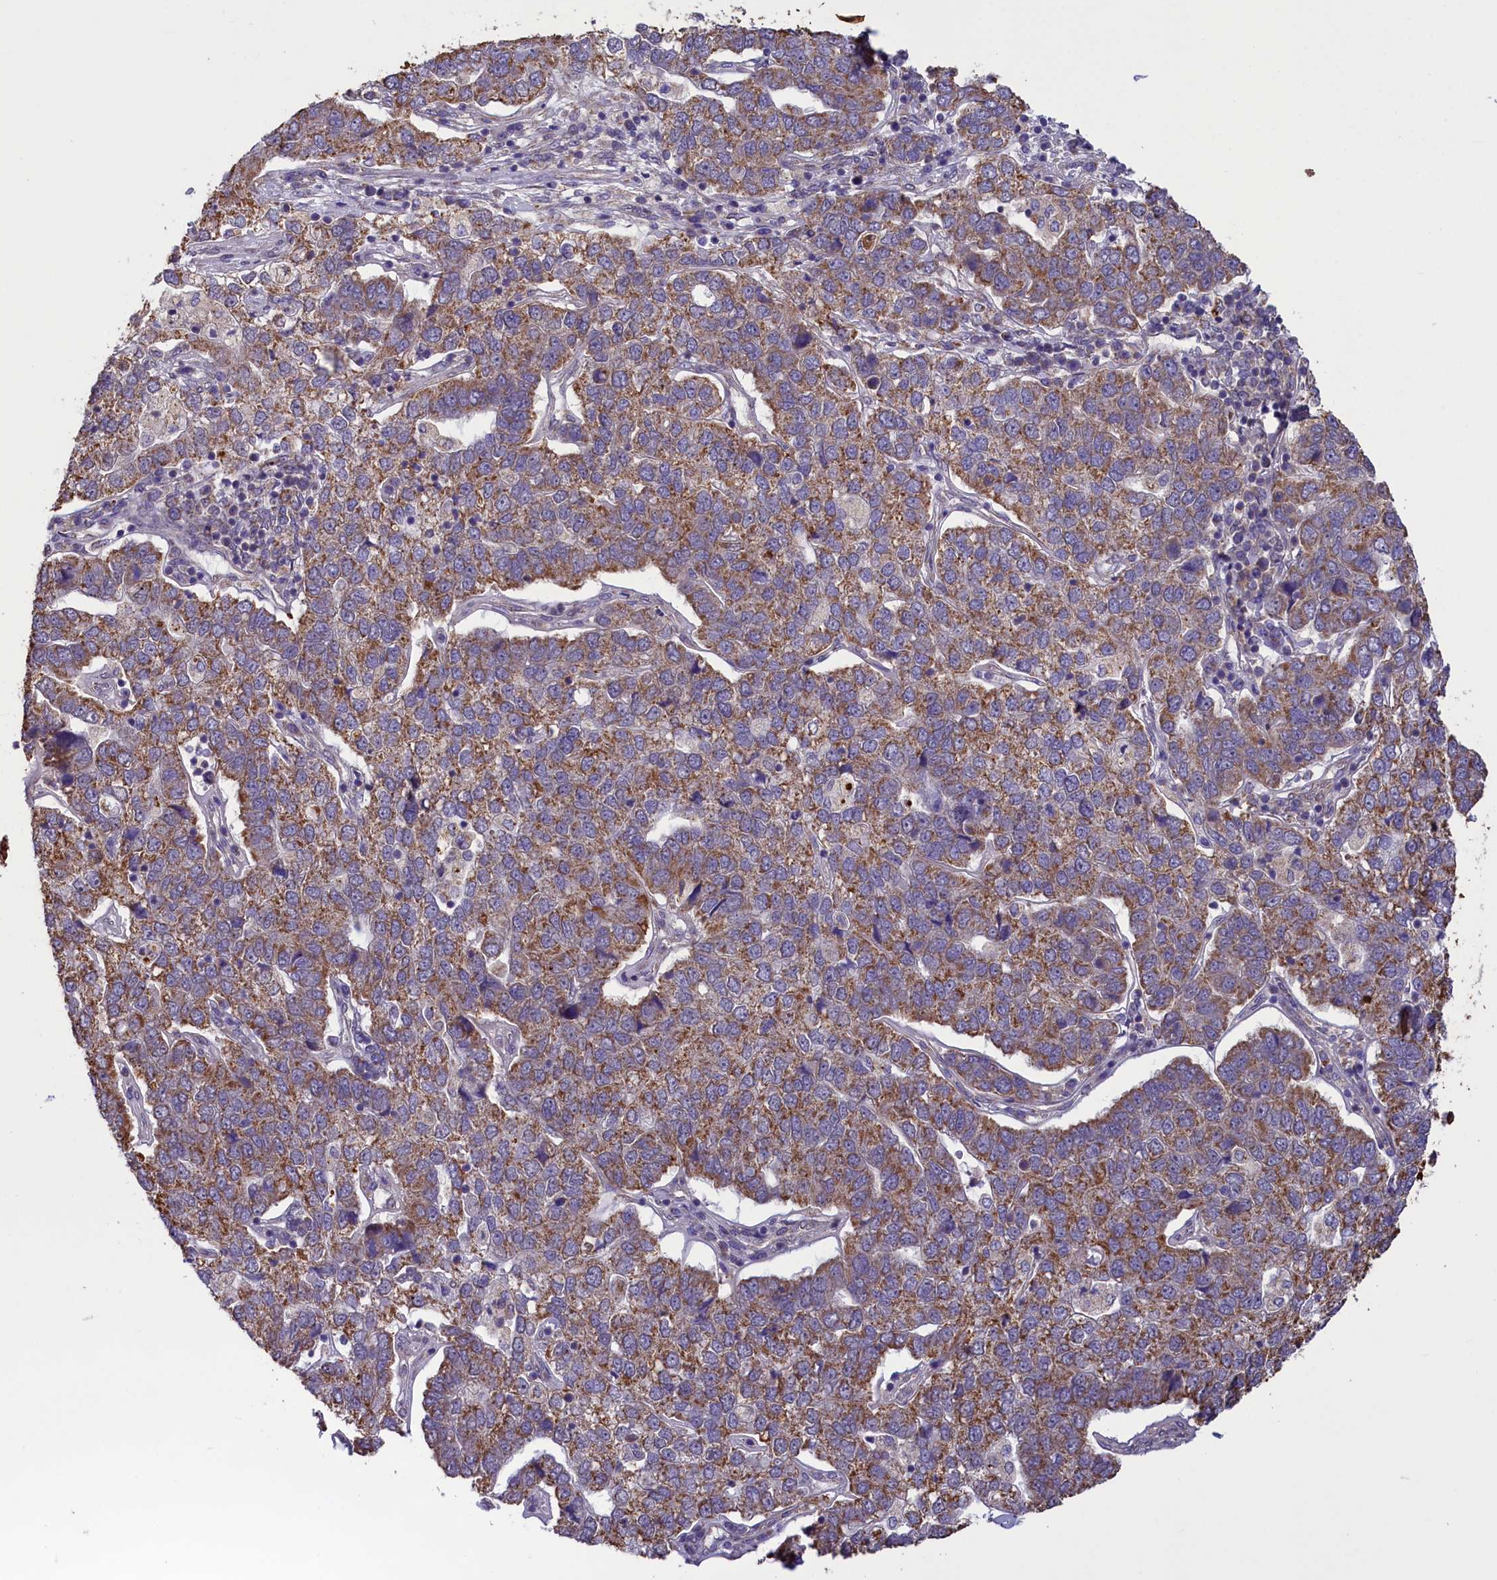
{"staining": {"intensity": "moderate", "quantity": ">75%", "location": "cytoplasmic/membranous"}, "tissue": "pancreatic cancer", "cell_type": "Tumor cells", "image_type": "cancer", "snomed": [{"axis": "morphology", "description": "Adenocarcinoma, NOS"}, {"axis": "topography", "description": "Pancreas"}], "caption": "The micrograph demonstrates immunohistochemical staining of pancreatic cancer. There is moderate cytoplasmic/membranous positivity is appreciated in approximately >75% of tumor cells.", "gene": "ACAD8", "patient": {"sex": "female", "age": 61}}